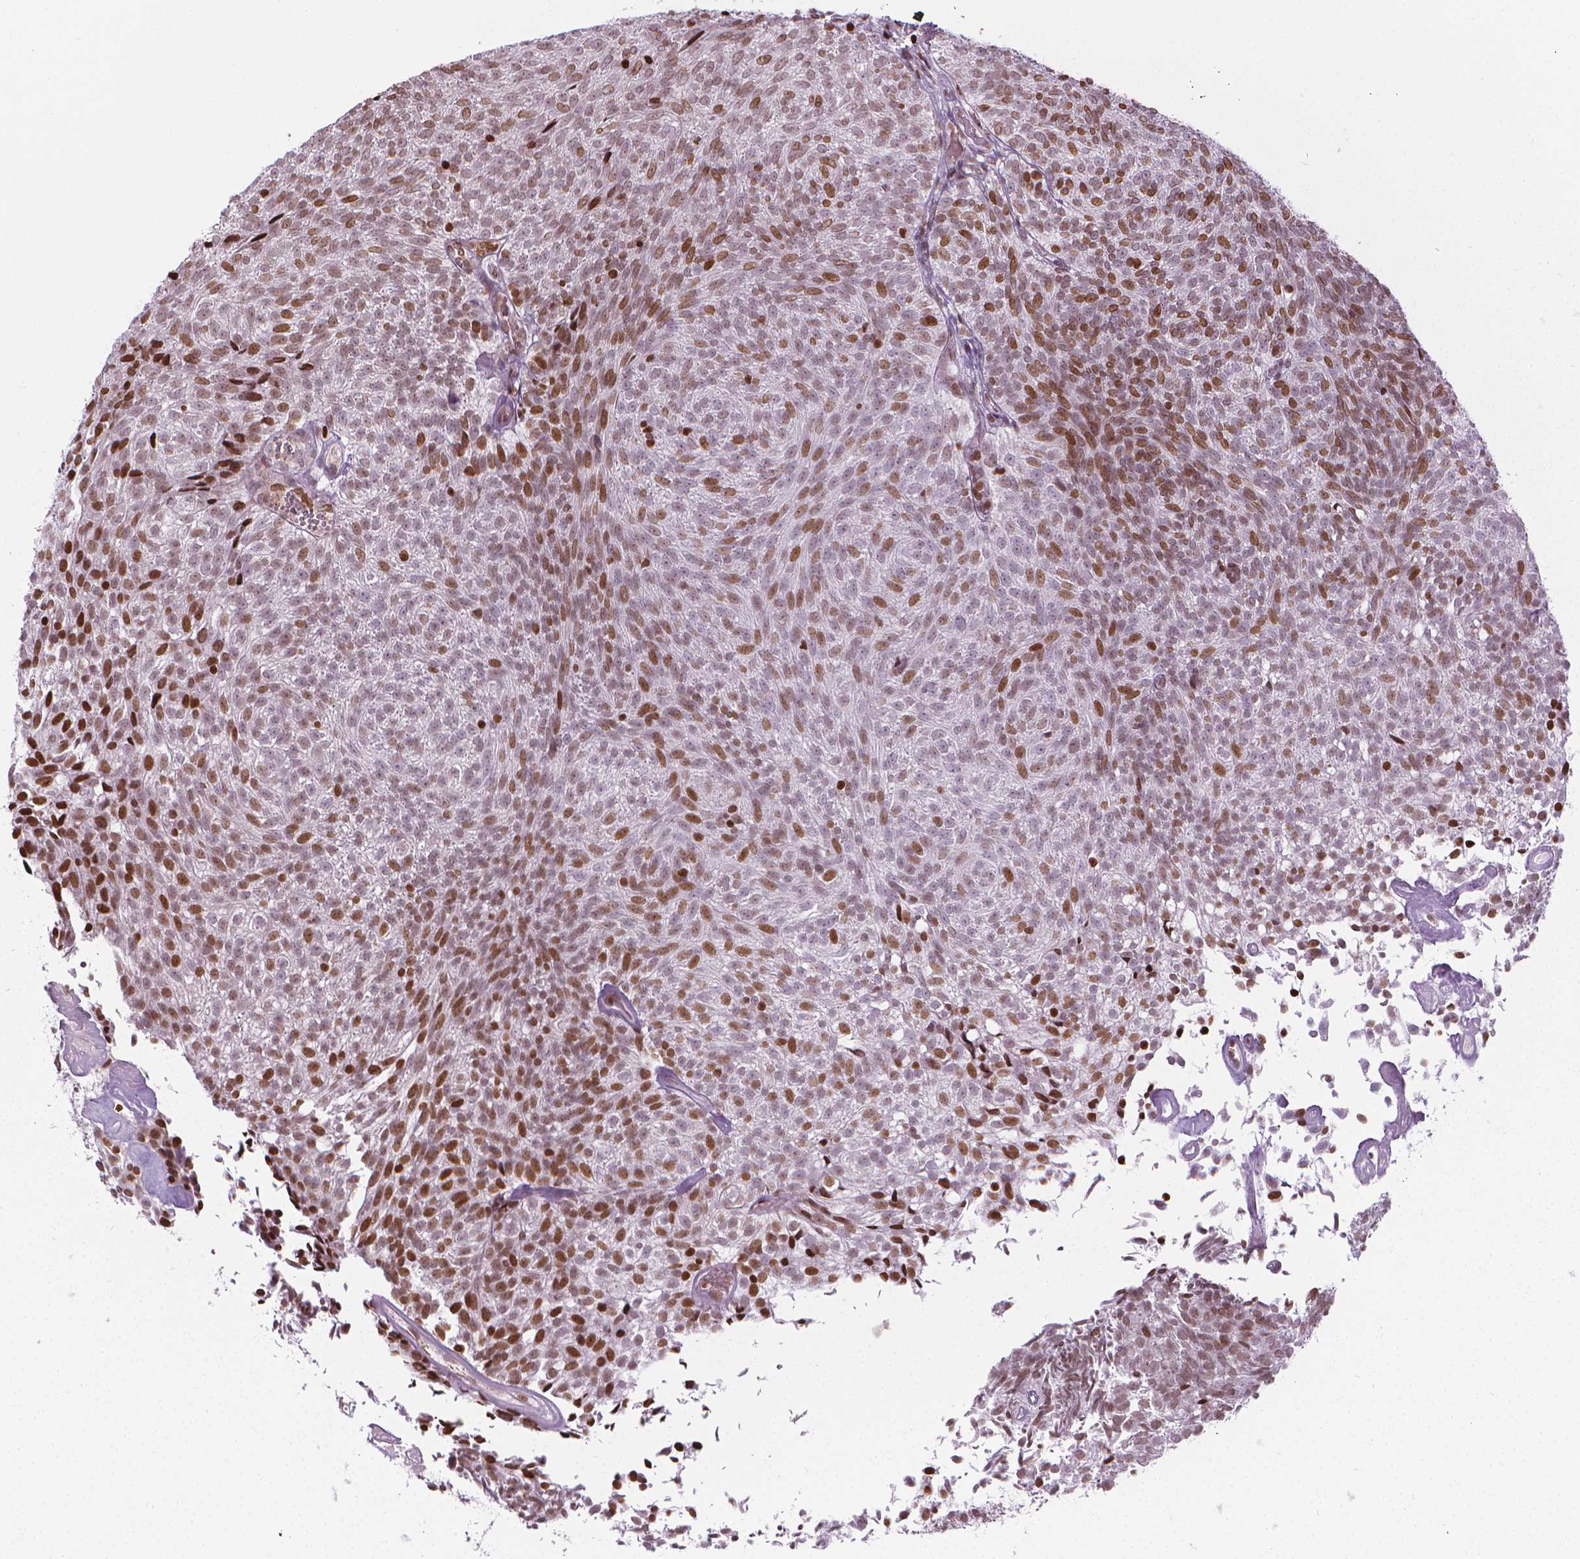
{"staining": {"intensity": "strong", "quantity": "25%-75%", "location": "nuclear"}, "tissue": "urothelial cancer", "cell_type": "Tumor cells", "image_type": "cancer", "snomed": [{"axis": "morphology", "description": "Urothelial carcinoma, Low grade"}, {"axis": "topography", "description": "Urinary bladder"}], "caption": "Immunohistochemical staining of urothelial carcinoma (low-grade) demonstrates high levels of strong nuclear positivity in about 25%-75% of tumor cells.", "gene": "PIP4K2A", "patient": {"sex": "male", "age": 77}}